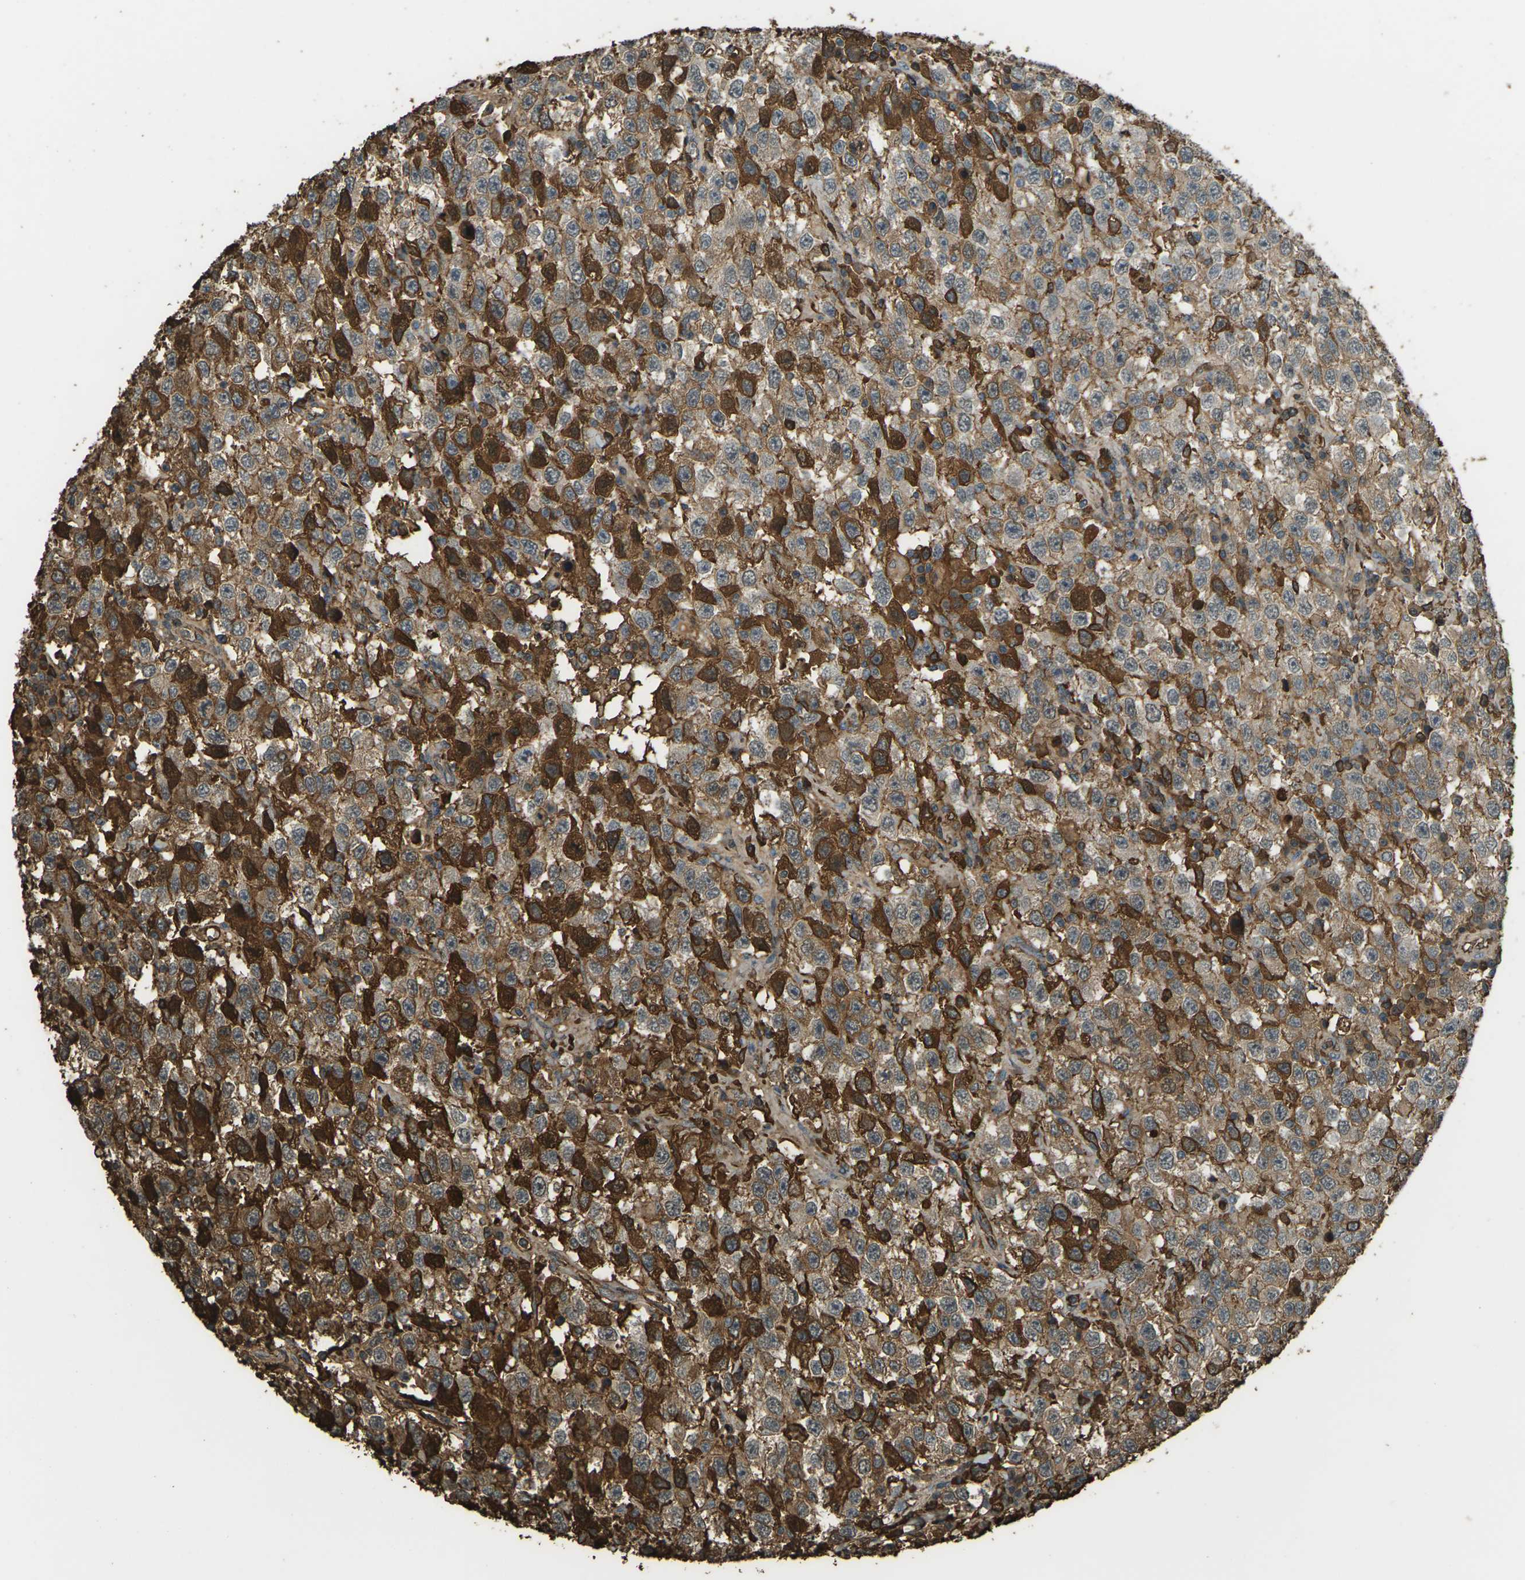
{"staining": {"intensity": "strong", "quantity": ">75%", "location": "cytoplasmic/membranous,nuclear"}, "tissue": "testis cancer", "cell_type": "Tumor cells", "image_type": "cancer", "snomed": [{"axis": "morphology", "description": "Seminoma, NOS"}, {"axis": "topography", "description": "Testis"}], "caption": "Tumor cells exhibit high levels of strong cytoplasmic/membranous and nuclear positivity in approximately >75% of cells in human testis cancer. (DAB (3,3'-diaminobenzidine) = brown stain, brightfield microscopy at high magnification).", "gene": "CYP1B1", "patient": {"sex": "male", "age": 41}}